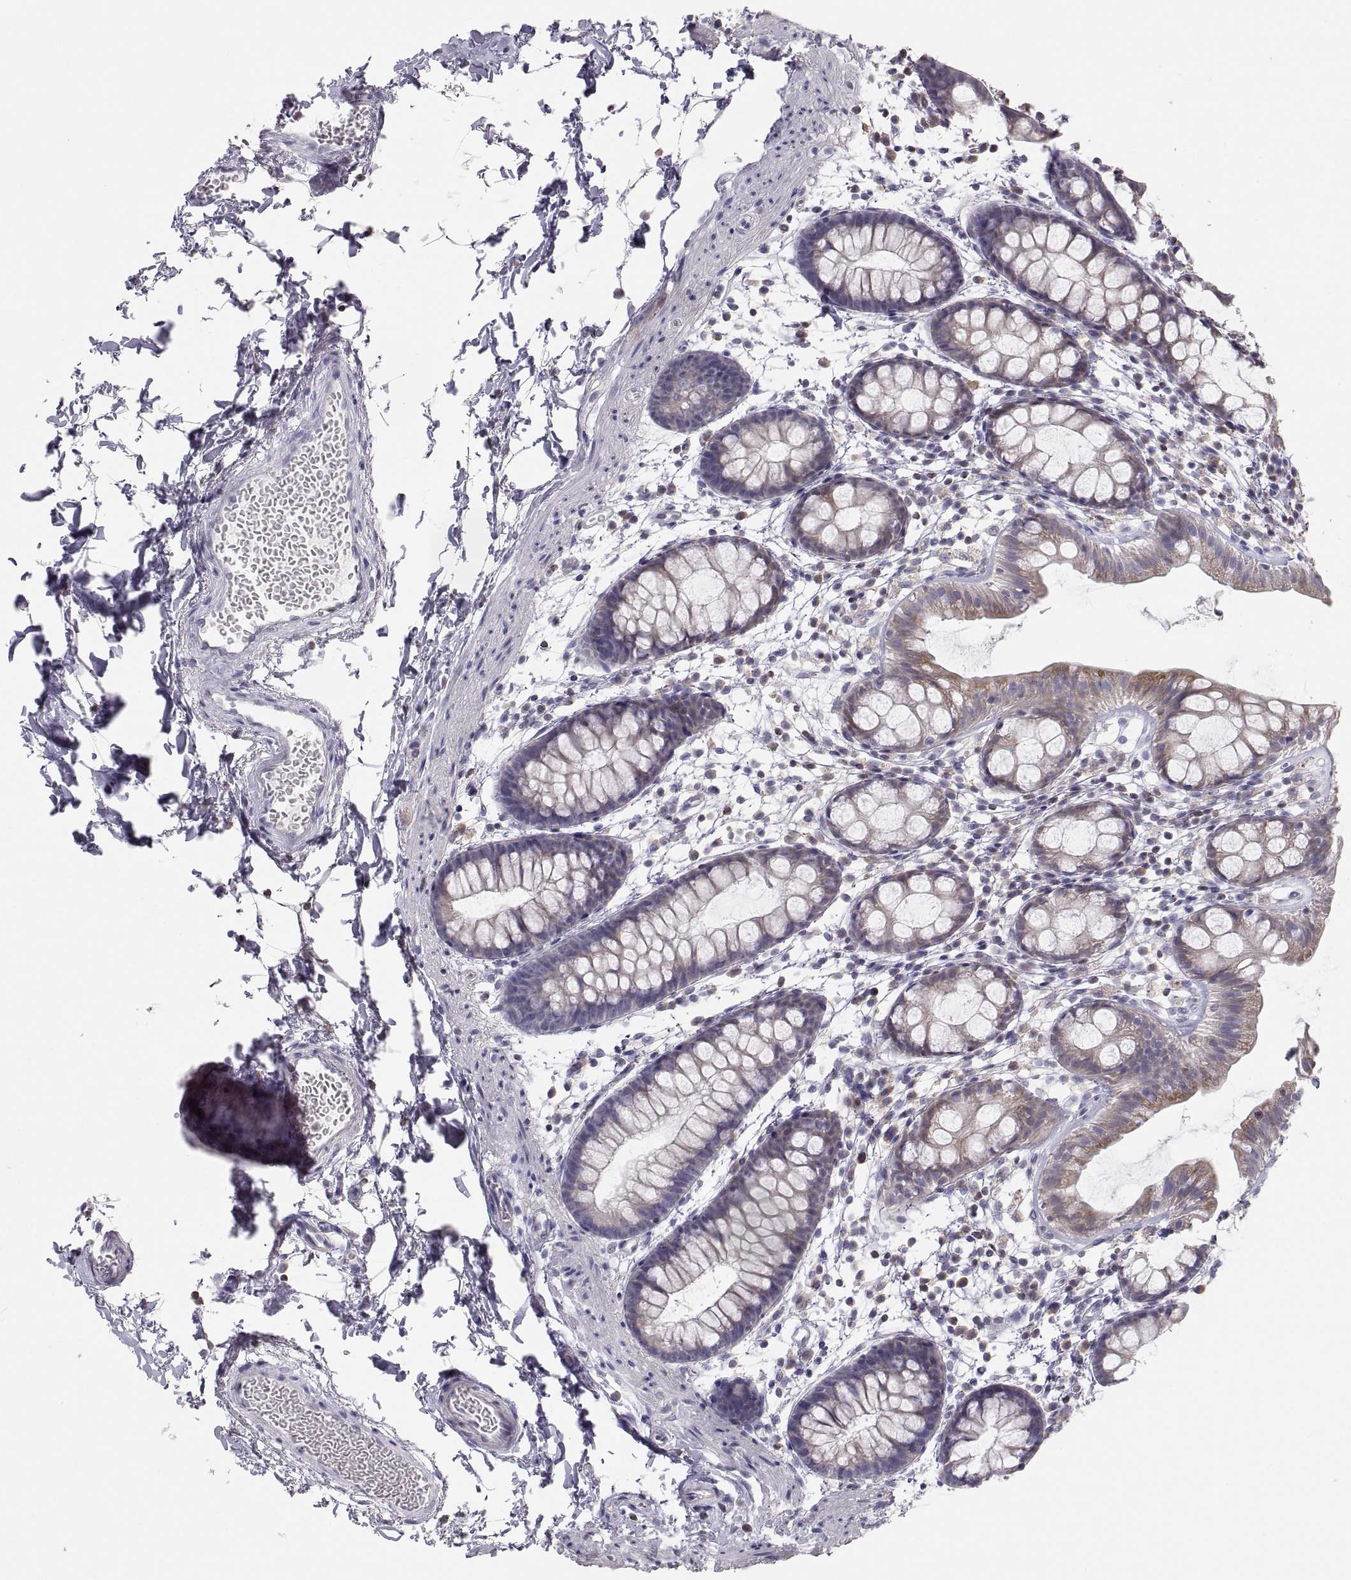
{"staining": {"intensity": "moderate", "quantity": "<25%", "location": "cytoplasmic/membranous"}, "tissue": "rectum", "cell_type": "Glandular cells", "image_type": "normal", "snomed": [{"axis": "morphology", "description": "Normal tissue, NOS"}, {"axis": "topography", "description": "Rectum"}], "caption": "Moderate cytoplasmic/membranous expression is appreciated in about <25% of glandular cells in unremarkable rectum. (Brightfield microscopy of DAB IHC at high magnification).", "gene": "ERO1A", "patient": {"sex": "male", "age": 57}}